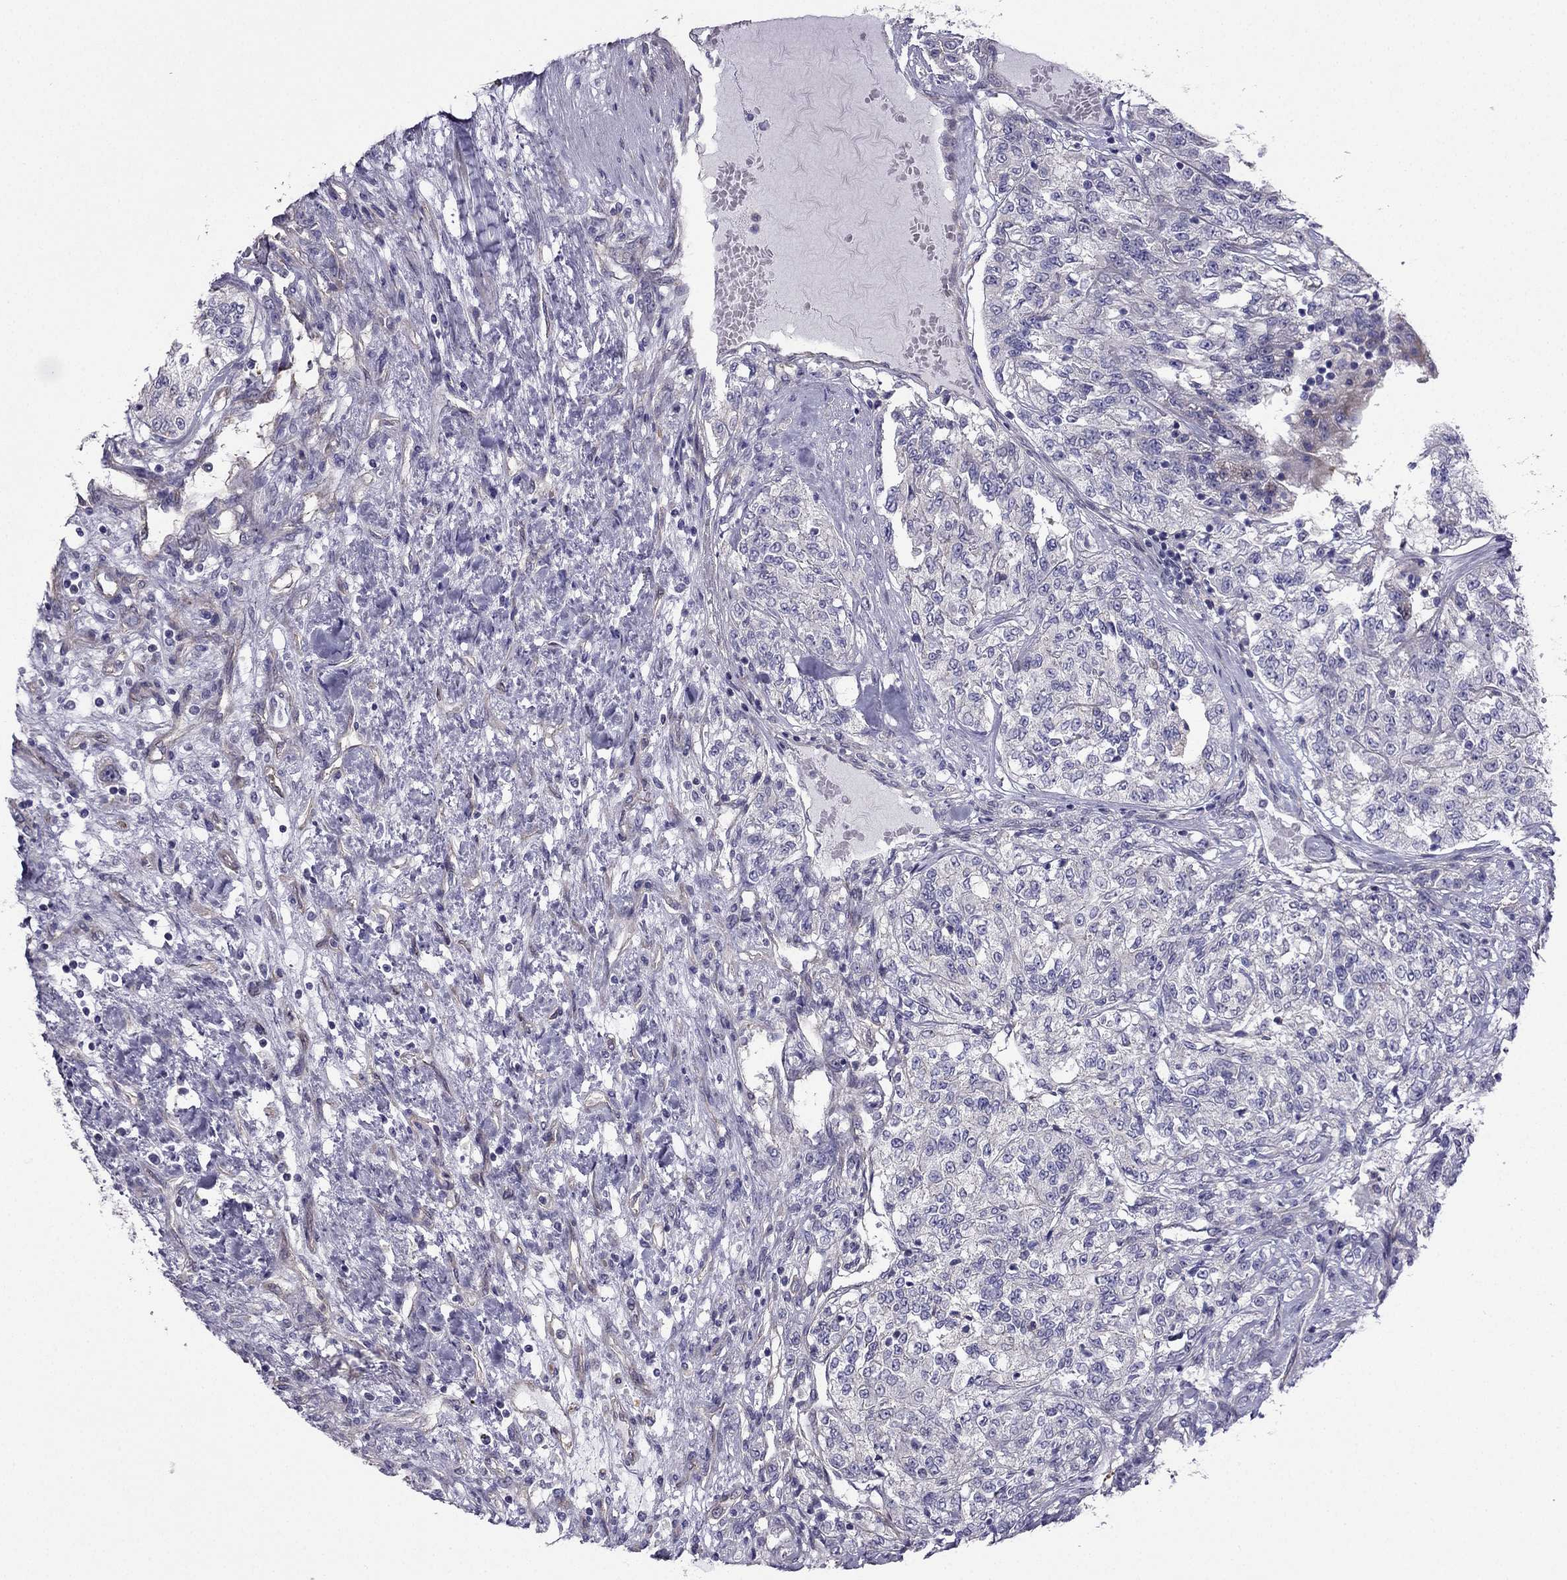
{"staining": {"intensity": "negative", "quantity": "none", "location": "none"}, "tissue": "renal cancer", "cell_type": "Tumor cells", "image_type": "cancer", "snomed": [{"axis": "morphology", "description": "Adenocarcinoma, NOS"}, {"axis": "topography", "description": "Kidney"}], "caption": "This micrograph is of renal cancer (adenocarcinoma) stained with immunohistochemistry (IHC) to label a protein in brown with the nuclei are counter-stained blue. There is no staining in tumor cells.", "gene": "ENOX1", "patient": {"sex": "female", "age": 63}}